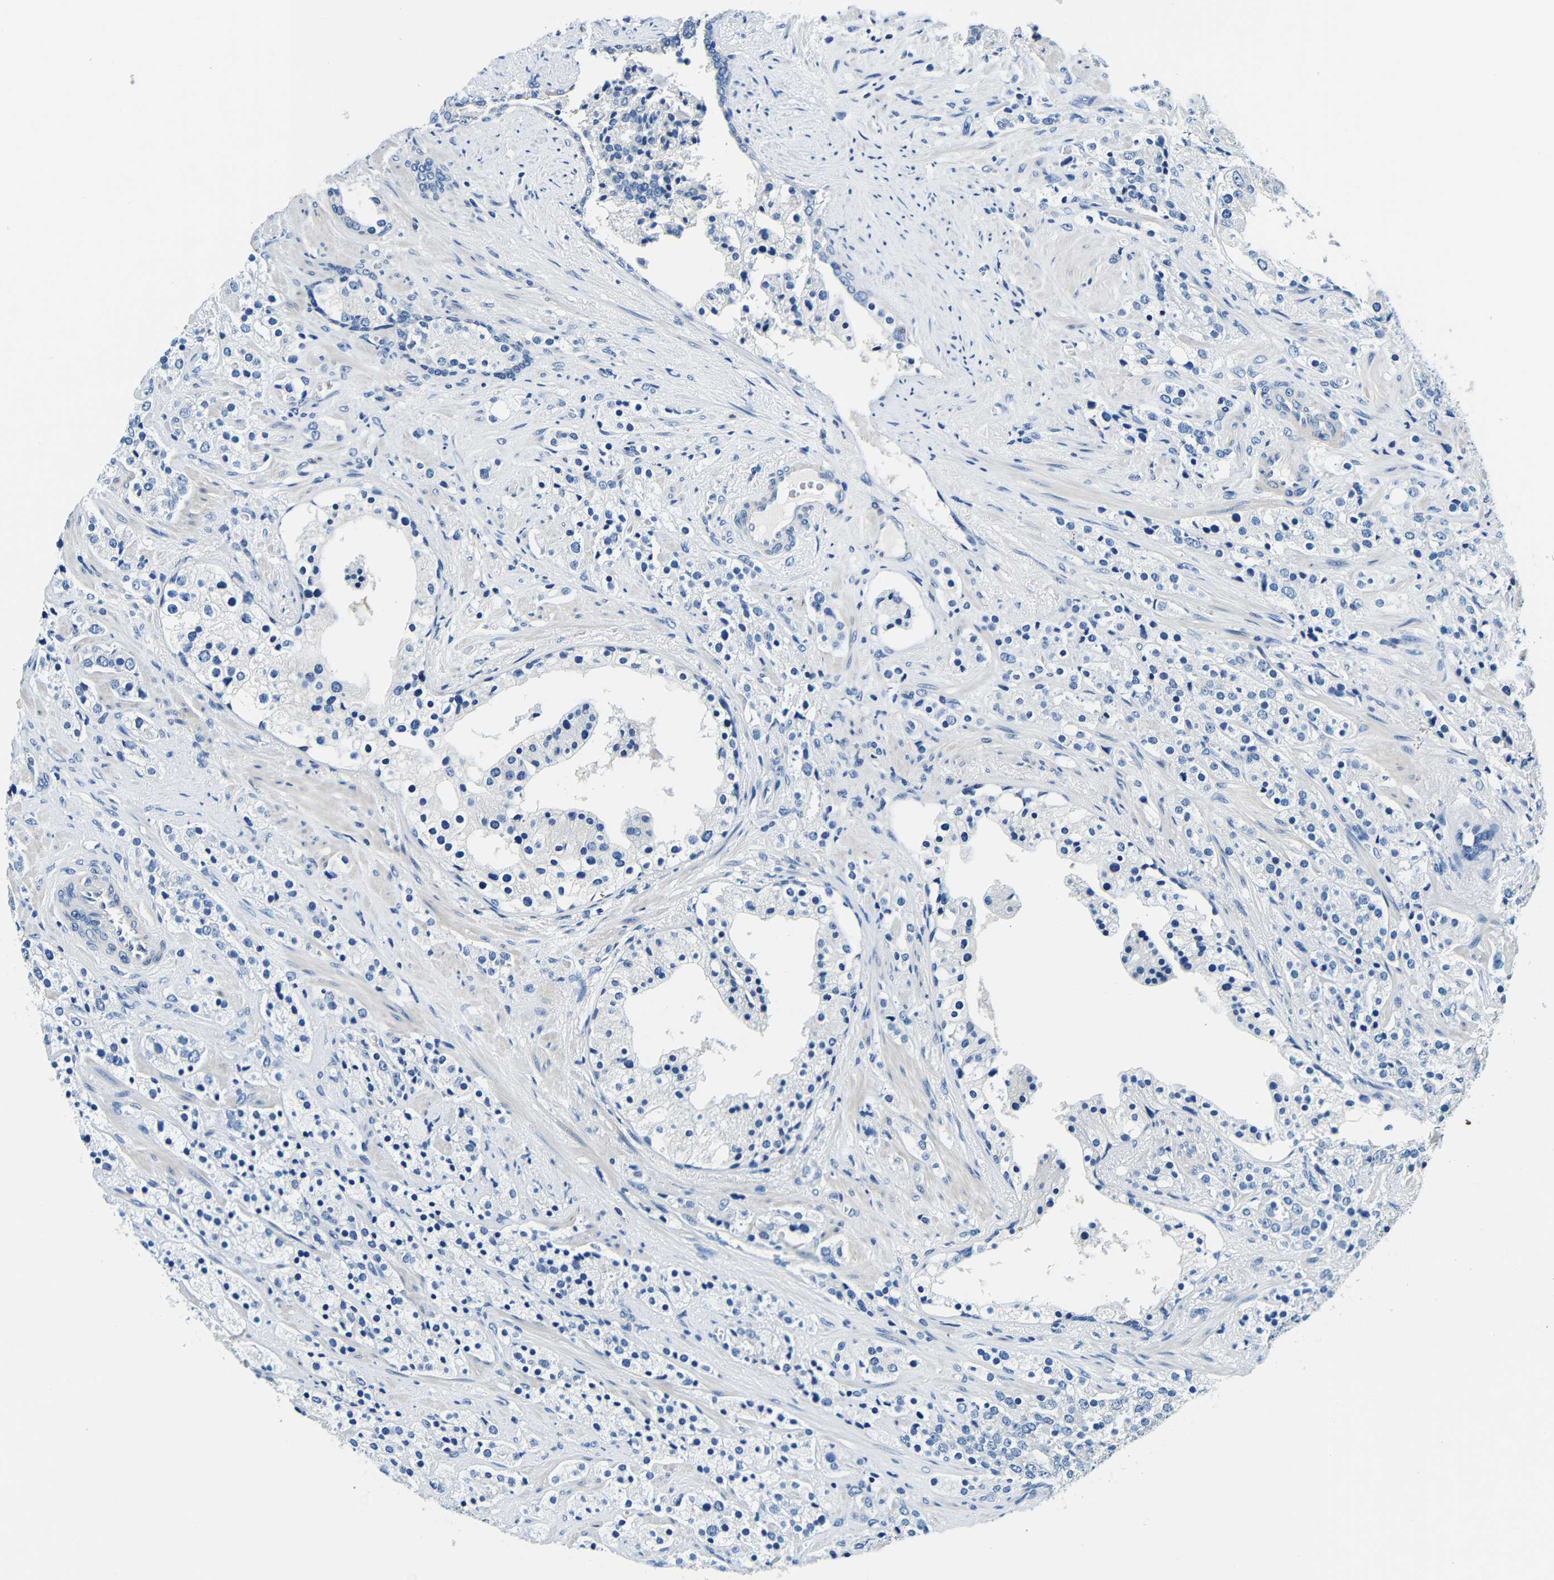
{"staining": {"intensity": "negative", "quantity": "none", "location": "none"}, "tissue": "prostate cancer", "cell_type": "Tumor cells", "image_type": "cancer", "snomed": [{"axis": "morphology", "description": "Adenocarcinoma, High grade"}, {"axis": "topography", "description": "Prostate"}], "caption": "The micrograph demonstrates no significant staining in tumor cells of adenocarcinoma (high-grade) (prostate).", "gene": "FMO5", "patient": {"sex": "male", "age": 71}}